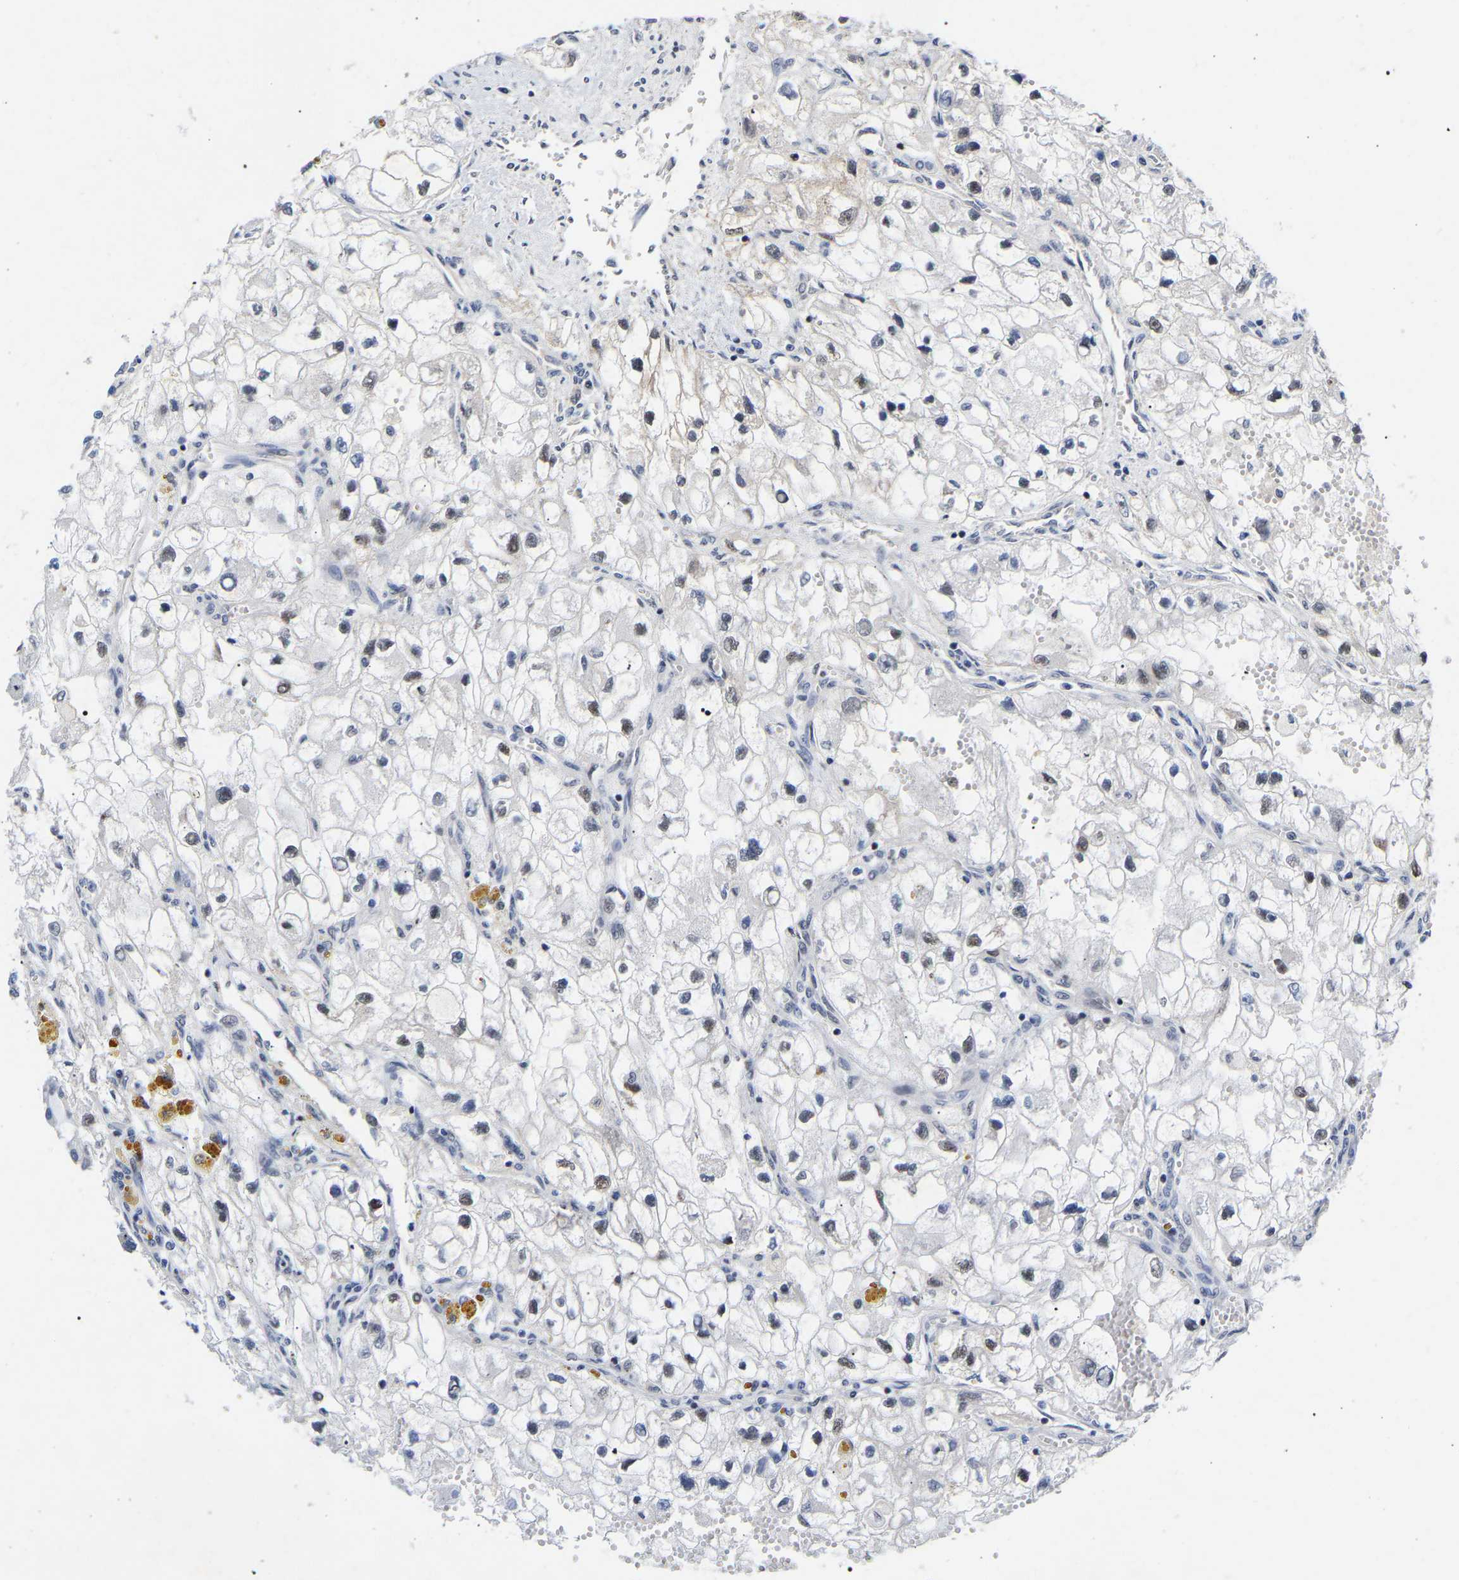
{"staining": {"intensity": "negative", "quantity": "none", "location": "none"}, "tissue": "renal cancer", "cell_type": "Tumor cells", "image_type": "cancer", "snomed": [{"axis": "morphology", "description": "Adenocarcinoma, NOS"}, {"axis": "topography", "description": "Kidney"}], "caption": "Micrograph shows no protein positivity in tumor cells of renal adenocarcinoma tissue.", "gene": "CCDC6", "patient": {"sex": "female", "age": 70}}